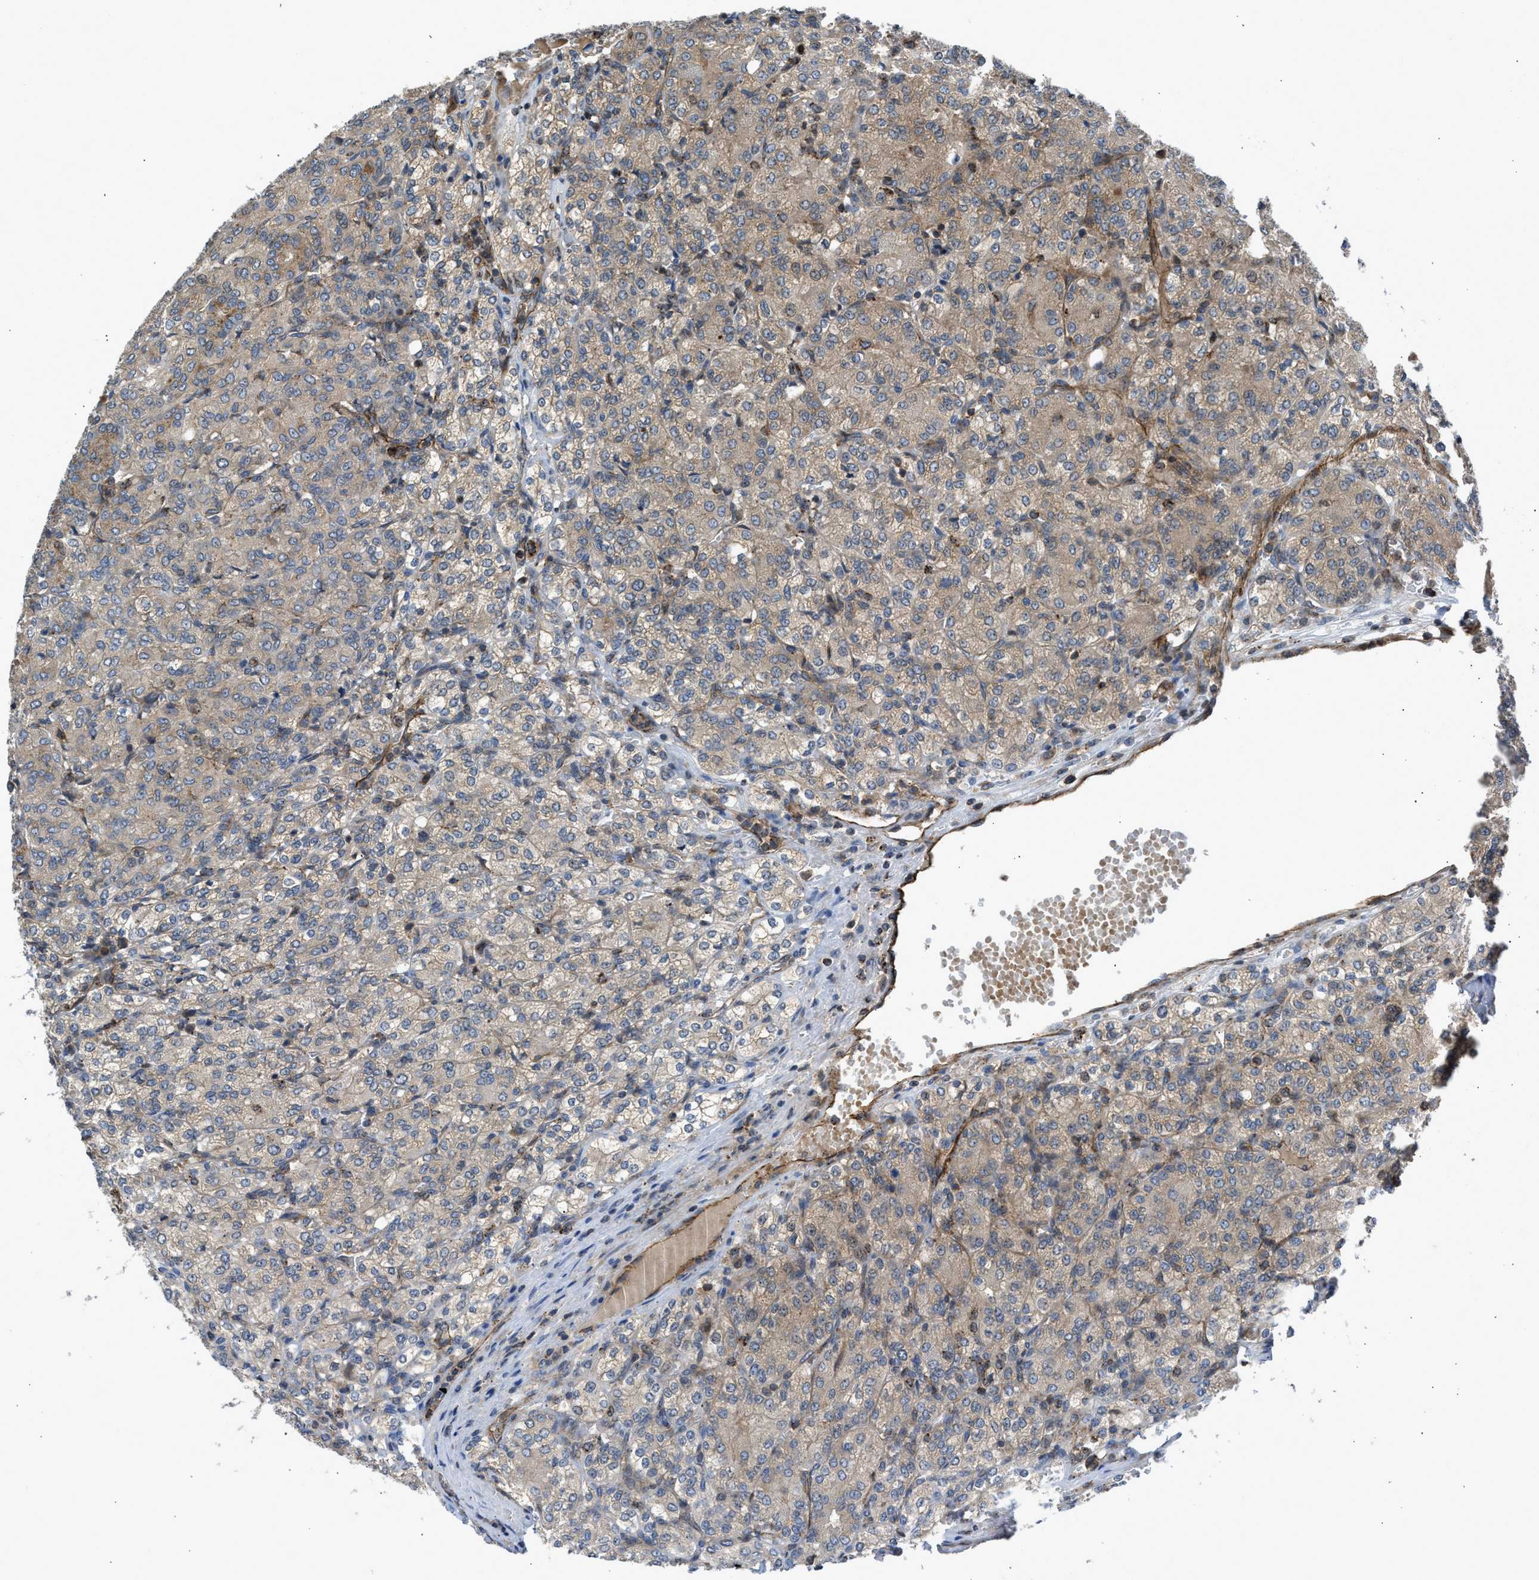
{"staining": {"intensity": "weak", "quantity": "25%-75%", "location": "cytoplasmic/membranous"}, "tissue": "renal cancer", "cell_type": "Tumor cells", "image_type": "cancer", "snomed": [{"axis": "morphology", "description": "Adenocarcinoma, NOS"}, {"axis": "topography", "description": "Kidney"}], "caption": "Immunohistochemical staining of human renal adenocarcinoma shows weak cytoplasmic/membranous protein expression in about 25%-75% of tumor cells. (DAB = brown stain, brightfield microscopy at high magnification).", "gene": "GPATCH2L", "patient": {"sex": "male", "age": 77}}